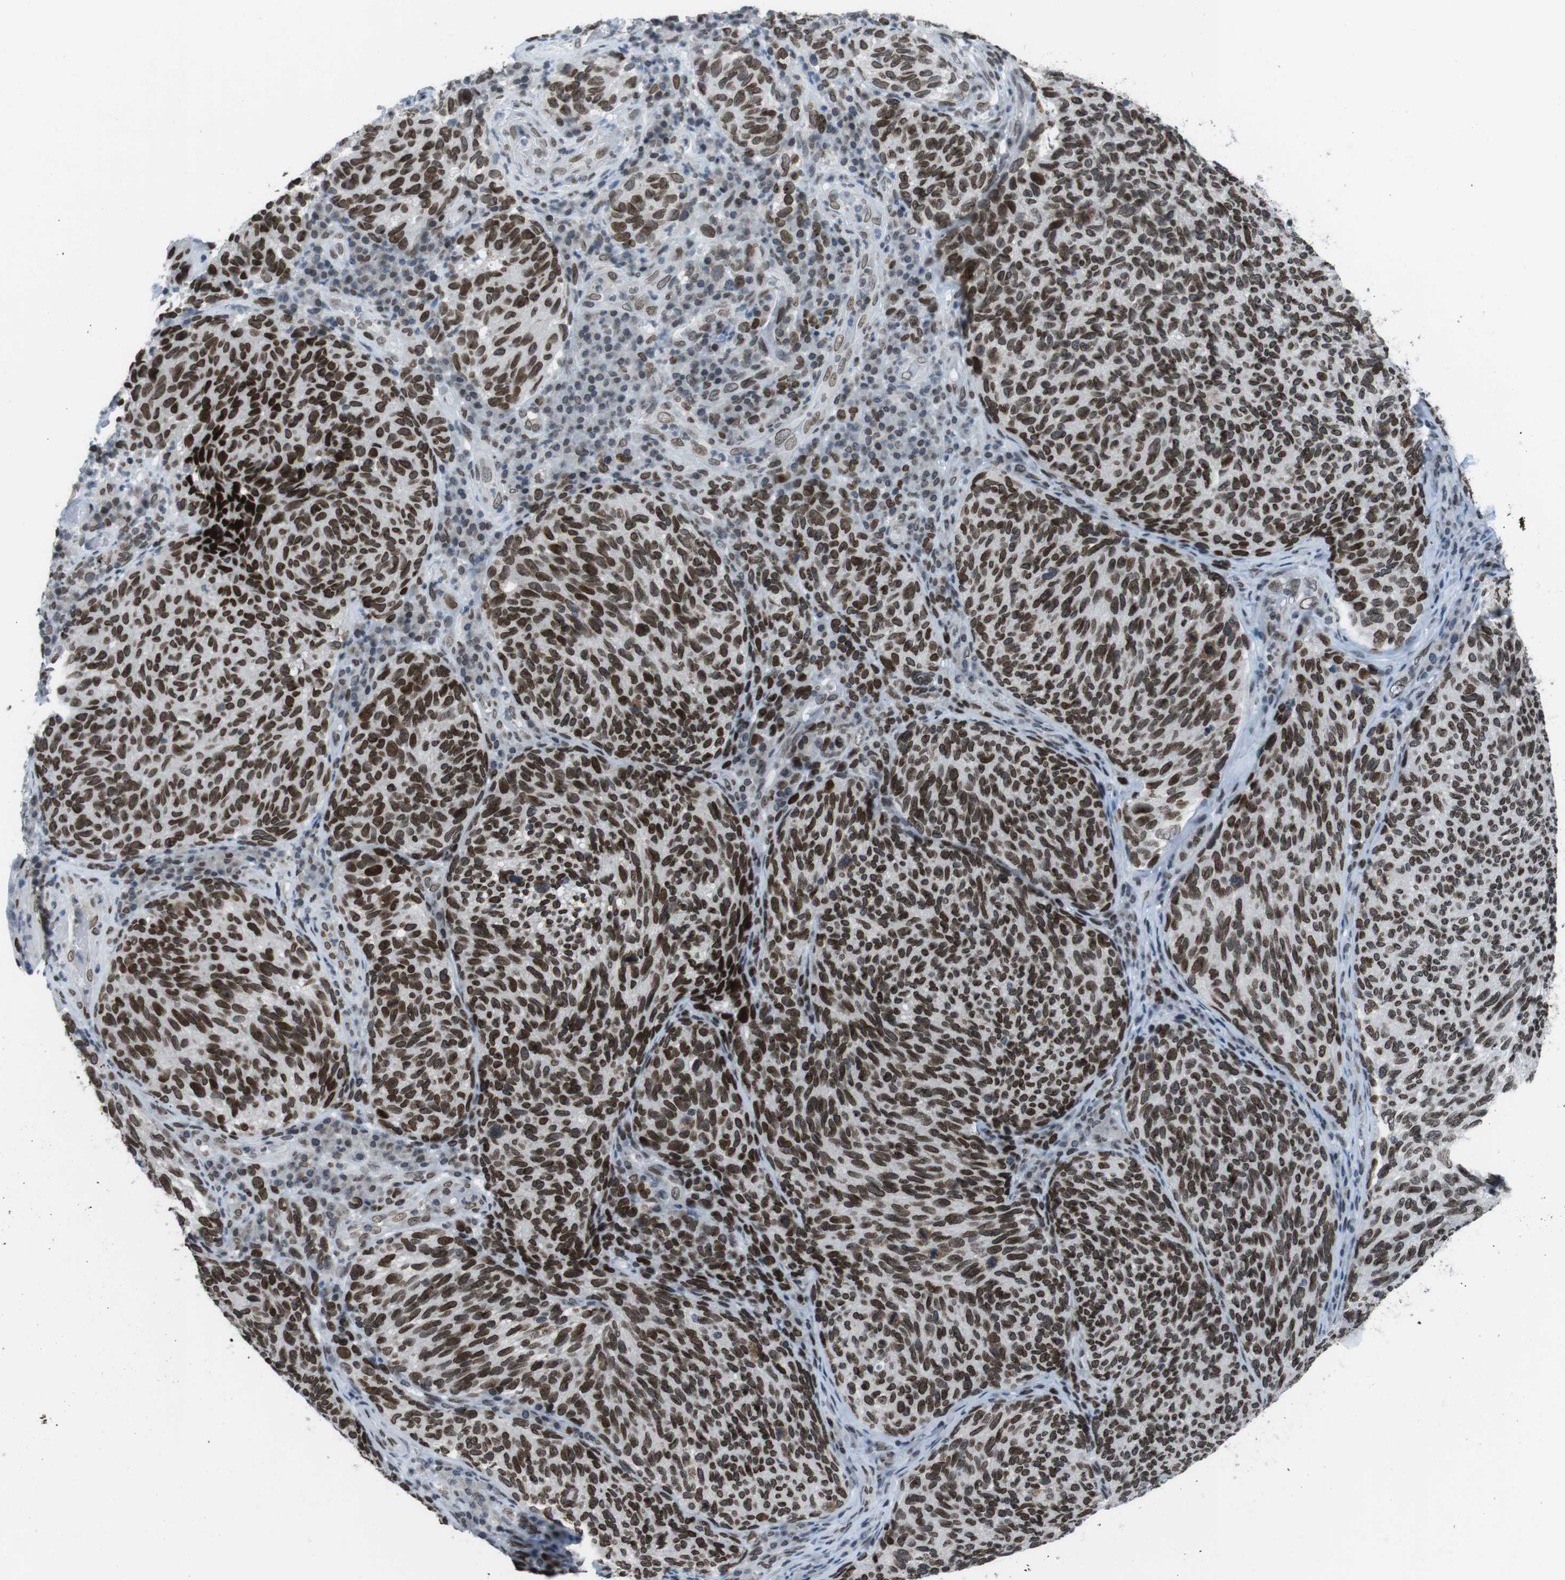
{"staining": {"intensity": "strong", "quantity": ">75%", "location": "nuclear"}, "tissue": "melanoma", "cell_type": "Tumor cells", "image_type": "cancer", "snomed": [{"axis": "morphology", "description": "Malignant melanoma, NOS"}, {"axis": "topography", "description": "Skin"}], "caption": "Immunohistochemical staining of melanoma reveals high levels of strong nuclear positivity in approximately >75% of tumor cells.", "gene": "MAD1L1", "patient": {"sex": "female", "age": 73}}